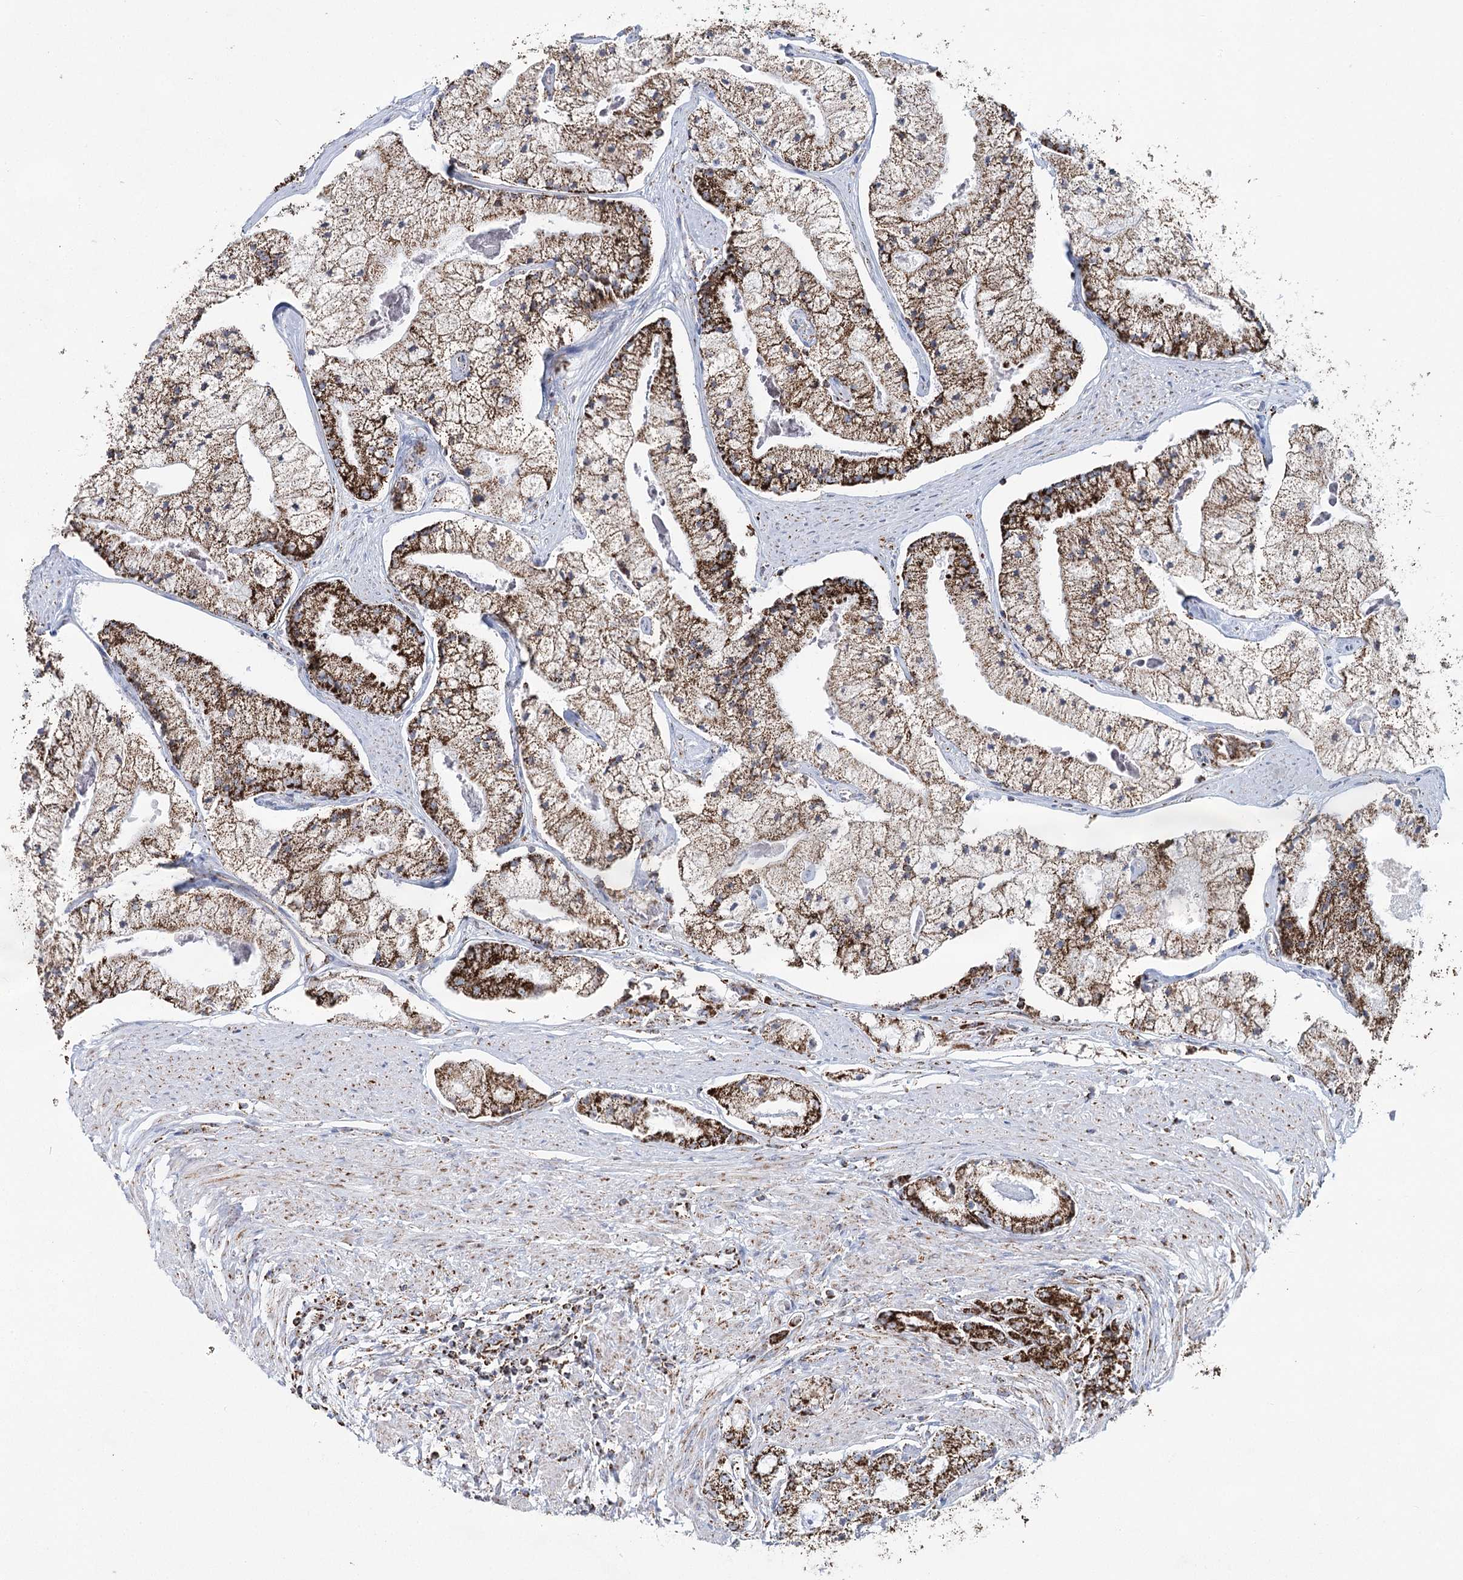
{"staining": {"intensity": "strong", "quantity": ">75%", "location": "cytoplasmic/membranous"}, "tissue": "prostate cancer", "cell_type": "Tumor cells", "image_type": "cancer", "snomed": [{"axis": "morphology", "description": "Adenocarcinoma, High grade"}, {"axis": "topography", "description": "Prostate"}], "caption": "IHC micrograph of prostate adenocarcinoma (high-grade) stained for a protein (brown), which demonstrates high levels of strong cytoplasmic/membranous expression in approximately >75% of tumor cells.", "gene": "CWF19L1", "patient": {"sex": "male", "age": 50}}